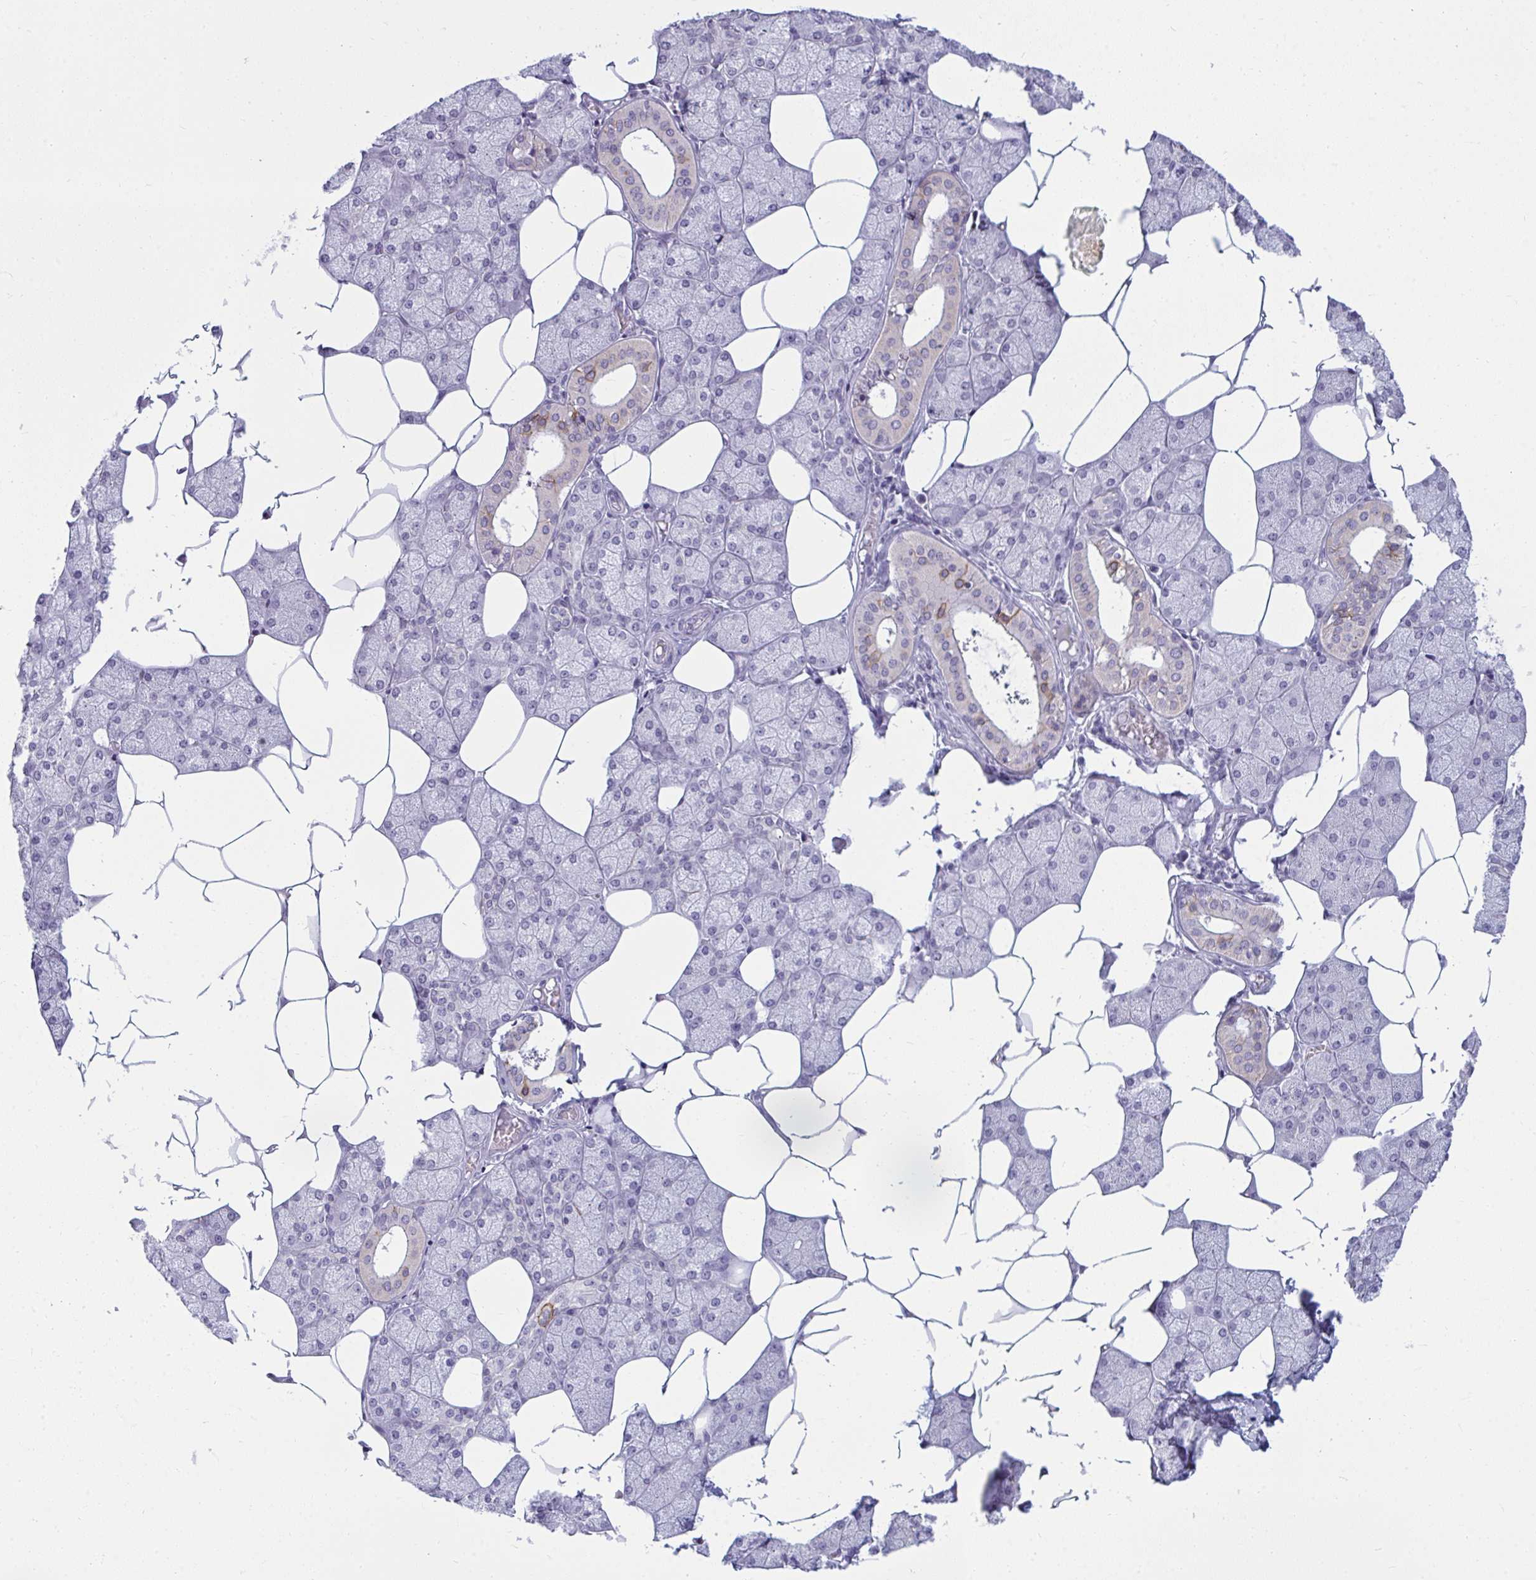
{"staining": {"intensity": "weak", "quantity": "<25%", "location": "cytoplasmic/membranous"}, "tissue": "salivary gland", "cell_type": "Glandular cells", "image_type": "normal", "snomed": [{"axis": "morphology", "description": "Normal tissue, NOS"}, {"axis": "topography", "description": "Salivary gland"}], "caption": "Glandular cells show no significant protein positivity in normal salivary gland. (Brightfield microscopy of DAB (3,3'-diaminobenzidine) immunohistochemistry at high magnification).", "gene": "RNASEH1", "patient": {"sex": "female", "age": 43}}